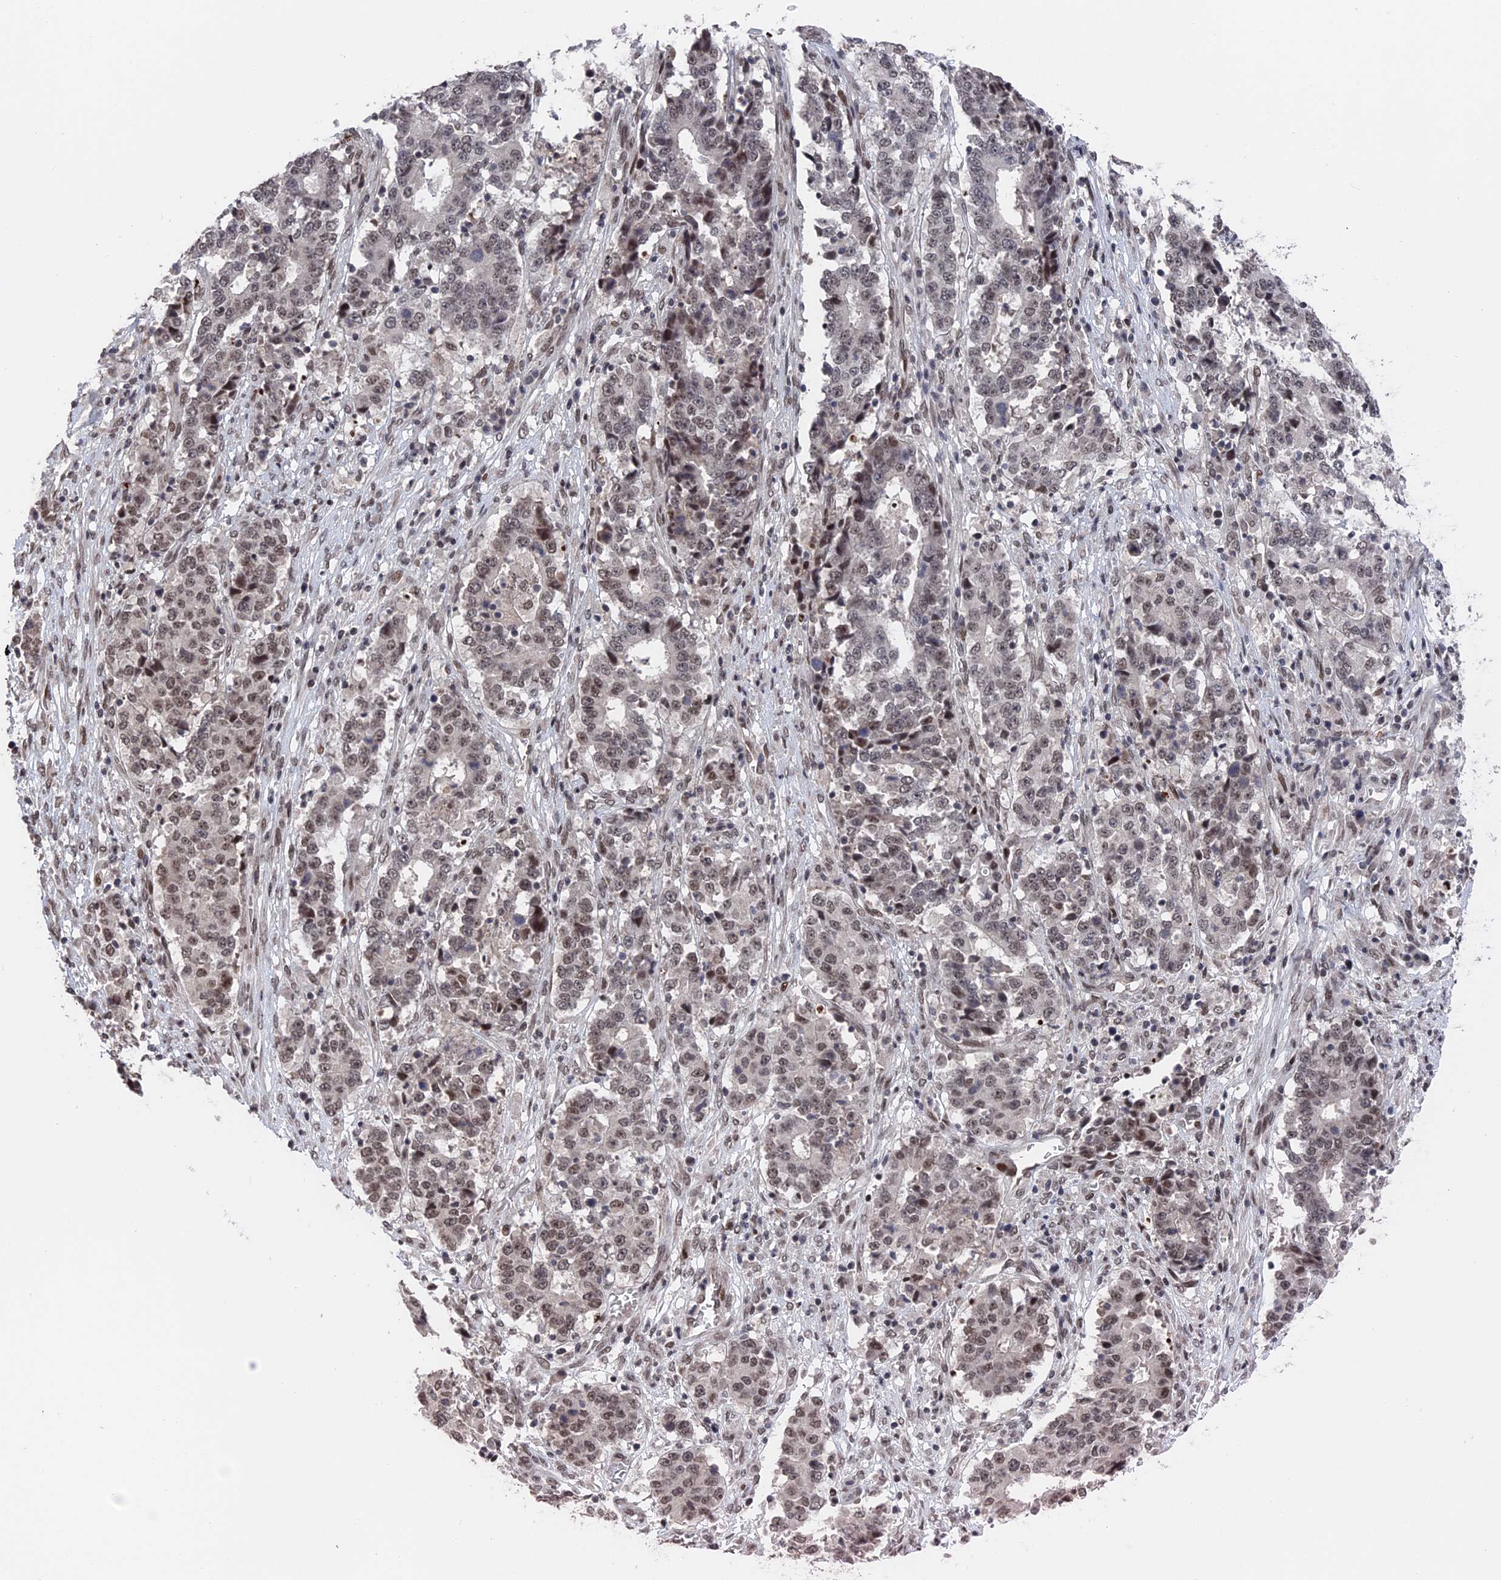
{"staining": {"intensity": "moderate", "quantity": "<25%", "location": "nuclear"}, "tissue": "stomach cancer", "cell_type": "Tumor cells", "image_type": "cancer", "snomed": [{"axis": "morphology", "description": "Adenocarcinoma, NOS"}, {"axis": "topography", "description": "Stomach"}], "caption": "Stomach cancer stained with immunohistochemistry reveals moderate nuclear staining in about <25% of tumor cells.", "gene": "NR2C2AP", "patient": {"sex": "male", "age": 59}}